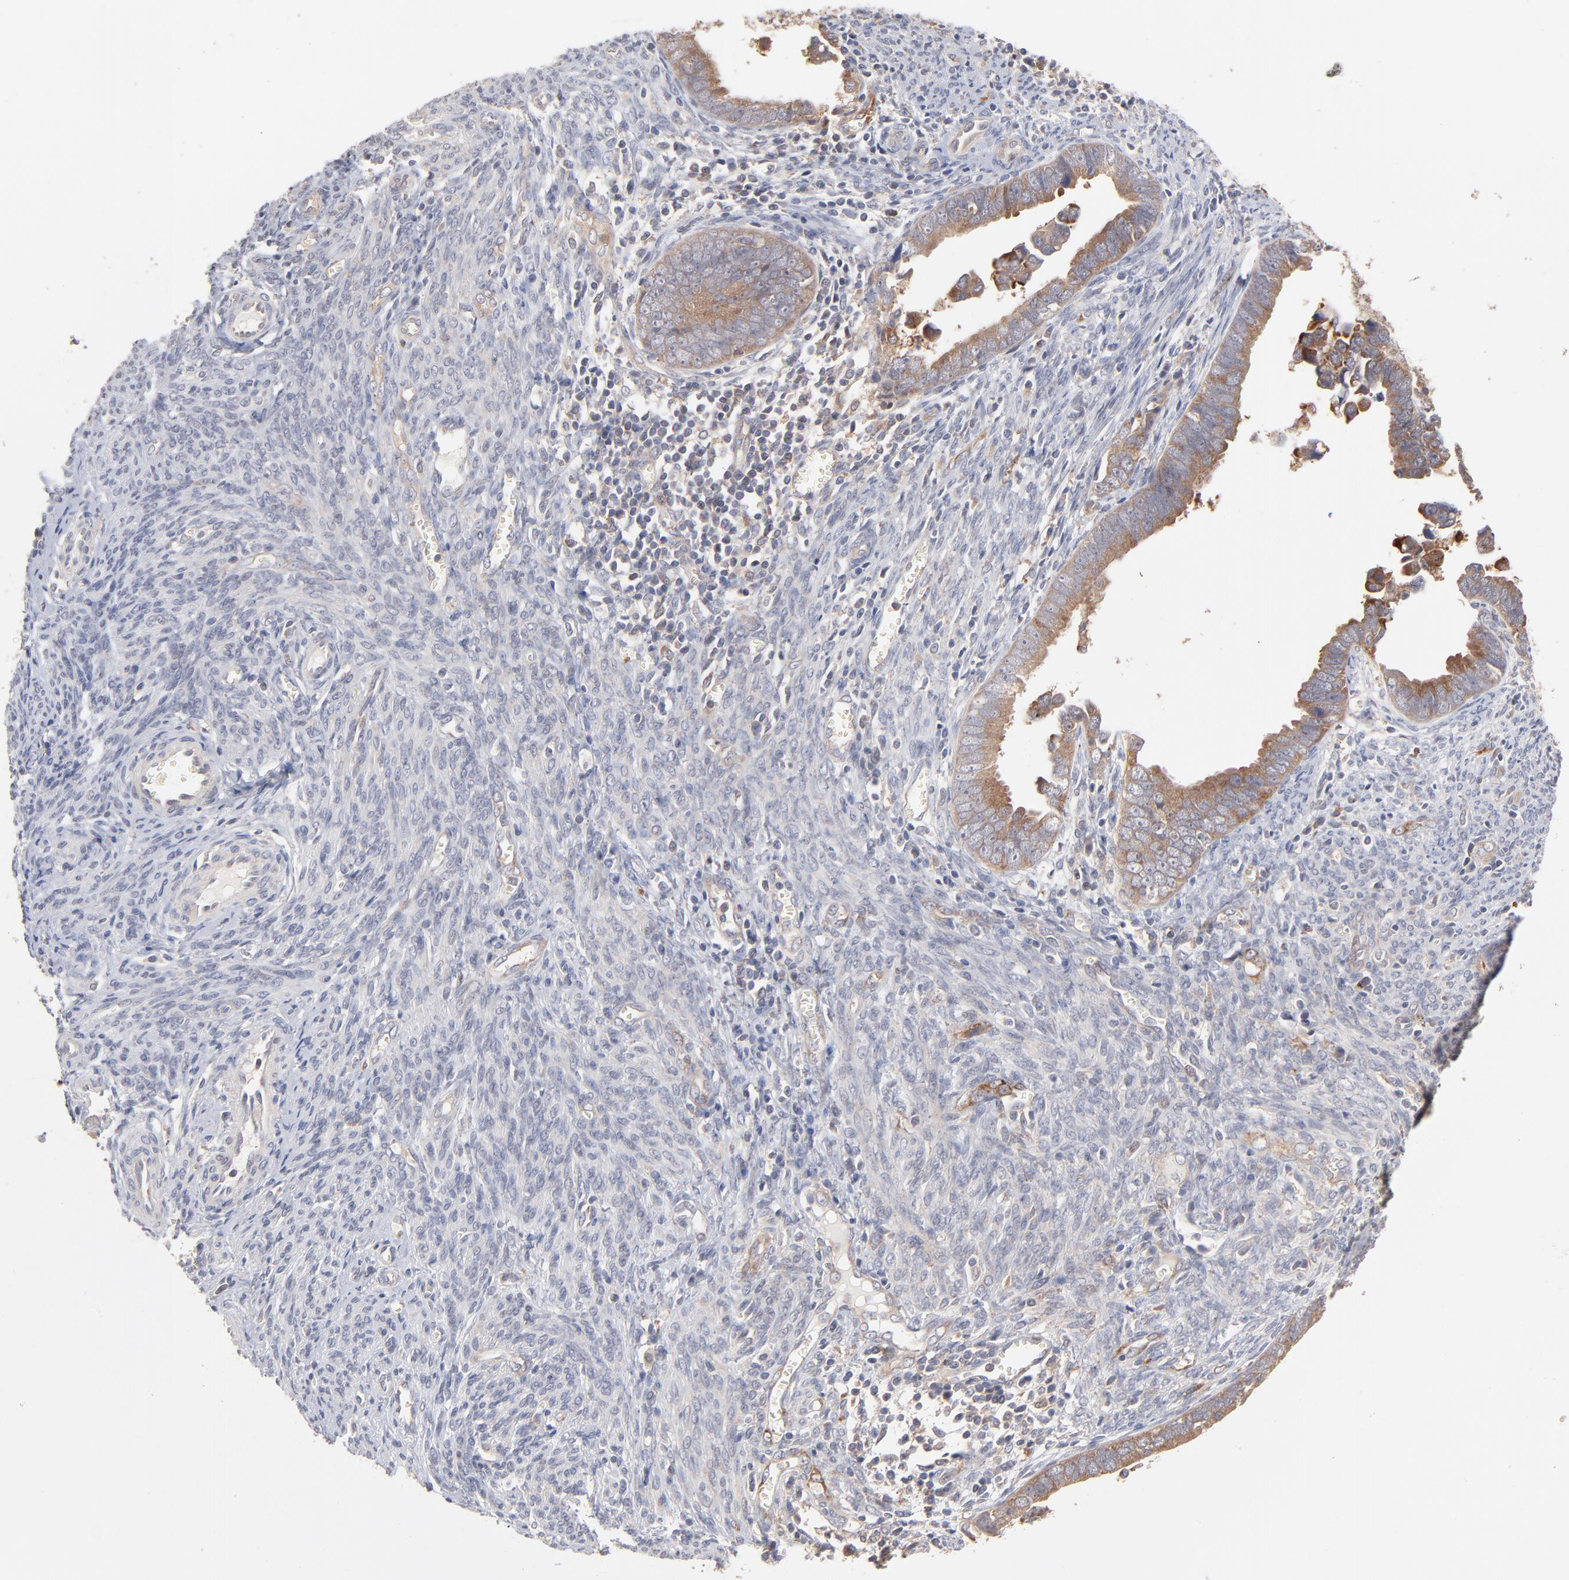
{"staining": {"intensity": "moderate", "quantity": ">75%", "location": "cytoplasmic/membranous"}, "tissue": "endometrial cancer", "cell_type": "Tumor cells", "image_type": "cancer", "snomed": [{"axis": "morphology", "description": "Adenocarcinoma, NOS"}, {"axis": "topography", "description": "Endometrium"}], "caption": "Endometrial adenocarcinoma stained for a protein shows moderate cytoplasmic/membranous positivity in tumor cells.", "gene": "IVNS1ABP", "patient": {"sex": "female", "age": 75}}